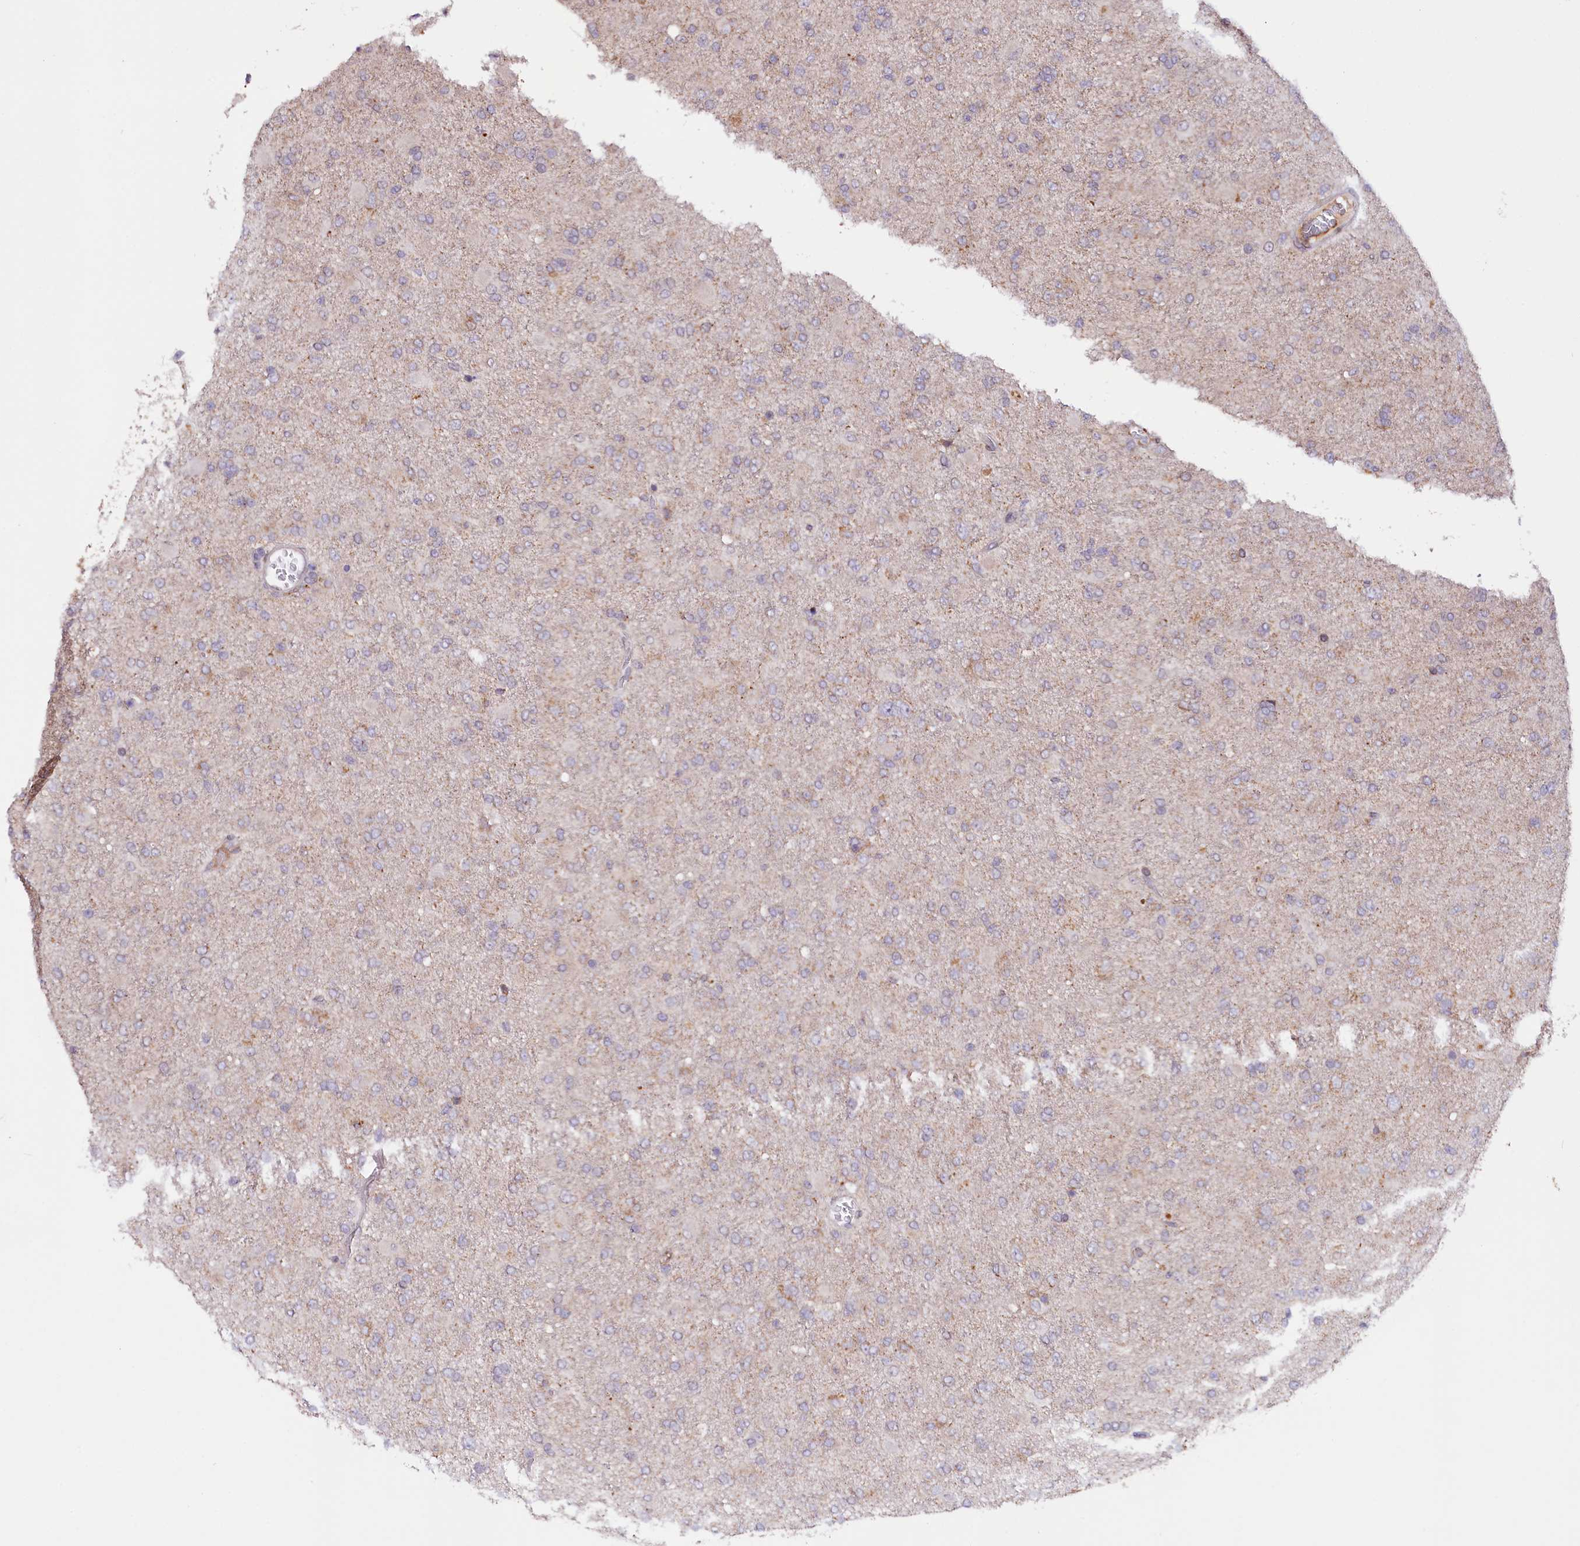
{"staining": {"intensity": "negative", "quantity": "none", "location": "none"}, "tissue": "glioma", "cell_type": "Tumor cells", "image_type": "cancer", "snomed": [{"axis": "morphology", "description": "Glioma, malignant, Low grade"}, {"axis": "topography", "description": "Brain"}], "caption": "A photomicrograph of glioma stained for a protein shows no brown staining in tumor cells. The staining is performed using DAB (3,3'-diaminobenzidine) brown chromogen with nuclei counter-stained in using hematoxylin.", "gene": "ZNF226", "patient": {"sex": "male", "age": 65}}